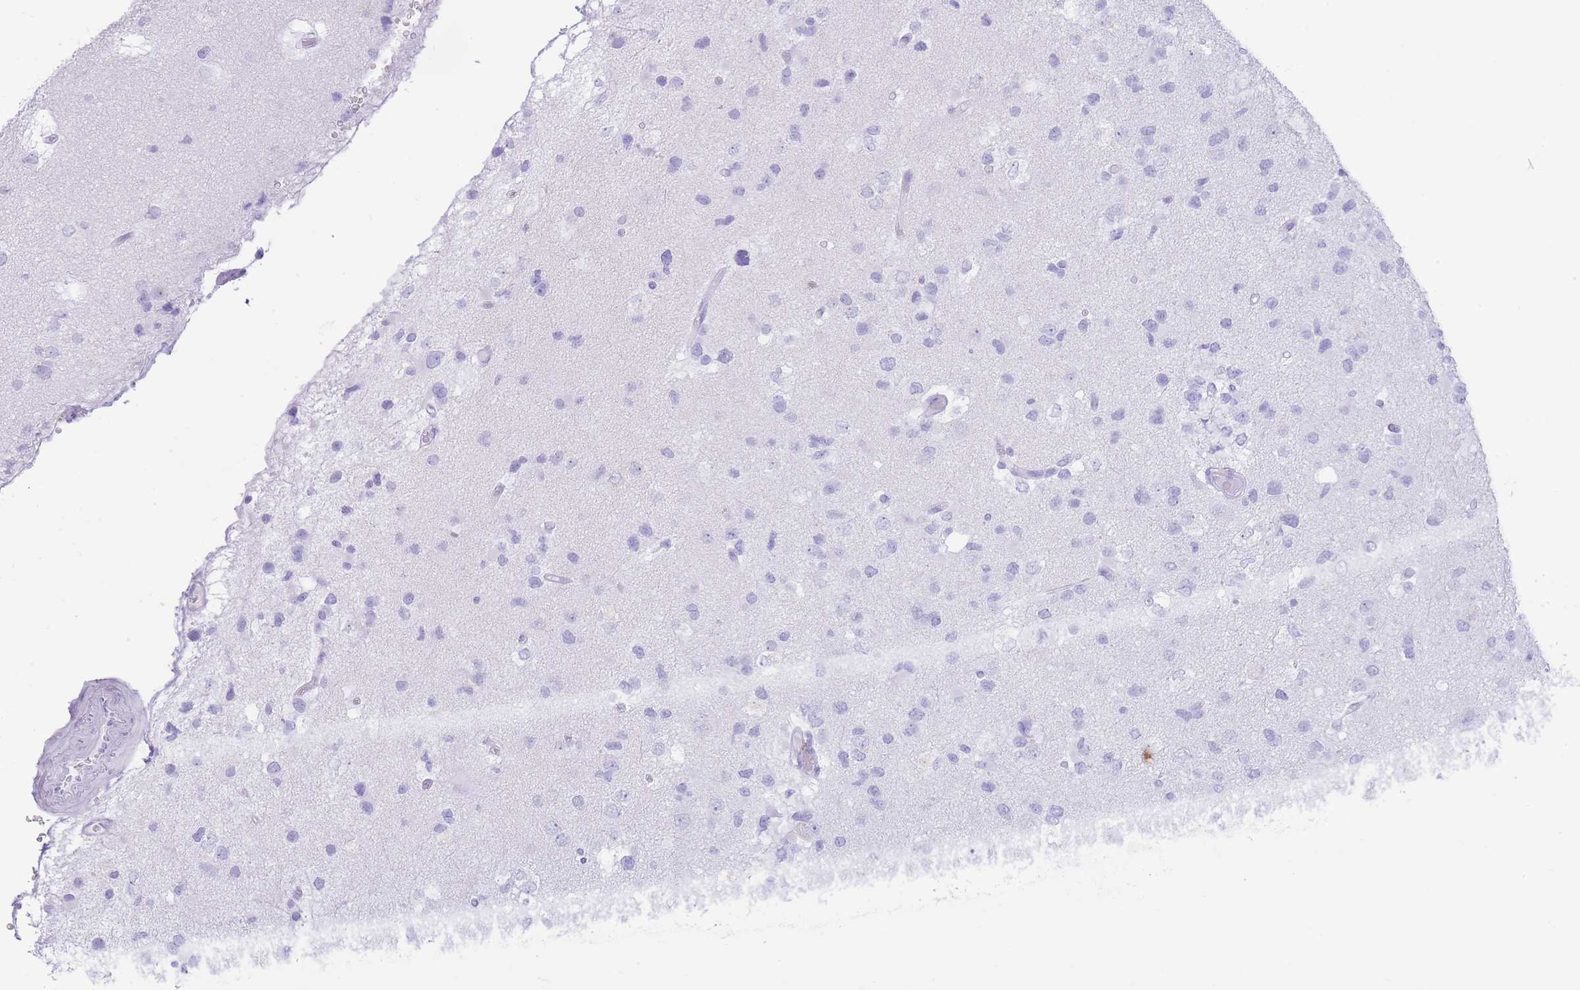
{"staining": {"intensity": "negative", "quantity": "none", "location": "none"}, "tissue": "glioma", "cell_type": "Tumor cells", "image_type": "cancer", "snomed": [{"axis": "morphology", "description": "Glioma, malignant, High grade"}, {"axis": "topography", "description": "Brain"}], "caption": "This is a photomicrograph of immunohistochemistry staining of glioma, which shows no expression in tumor cells.", "gene": "ELOA2", "patient": {"sex": "male", "age": 53}}